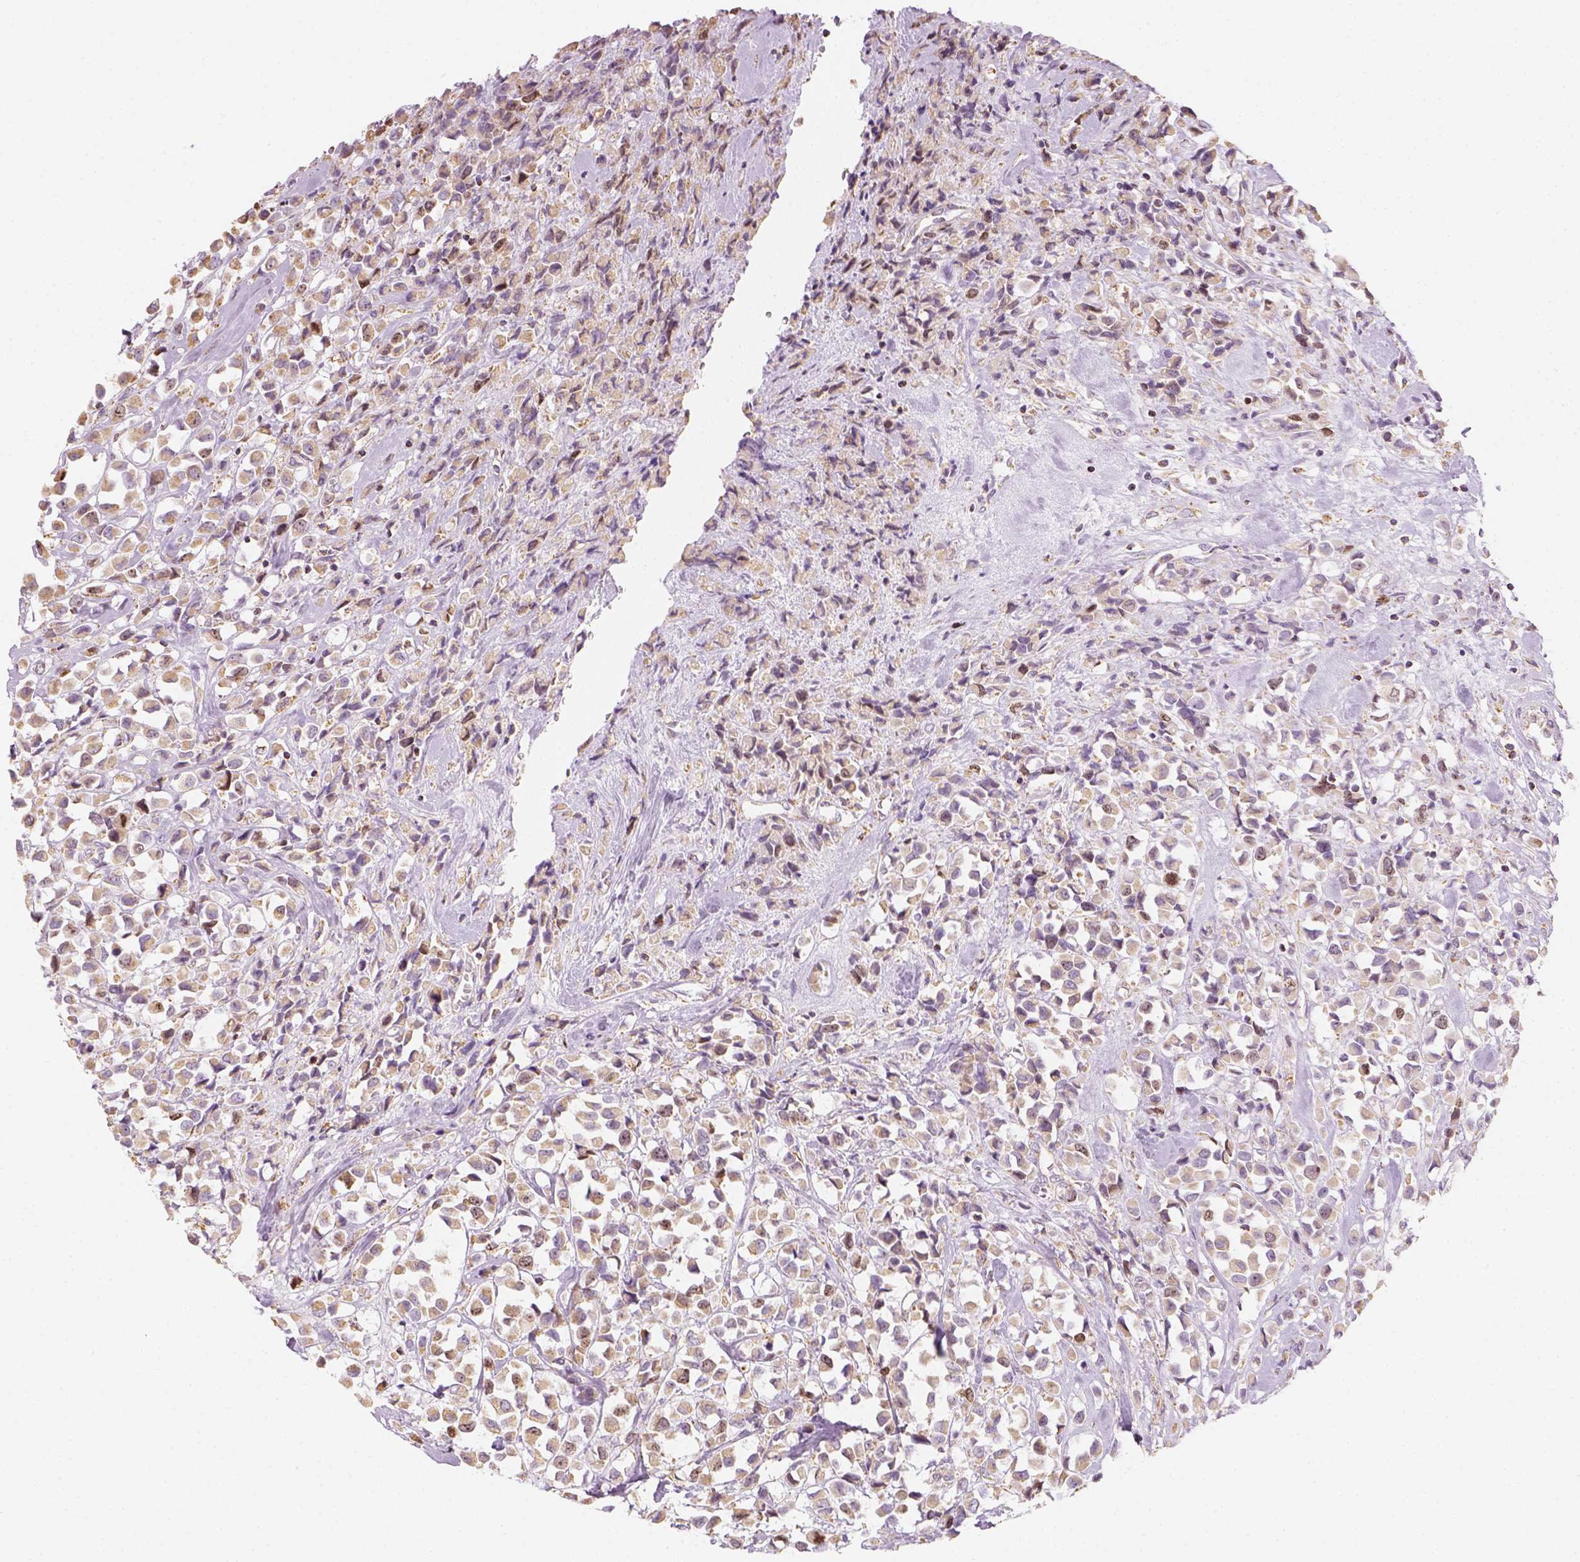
{"staining": {"intensity": "moderate", "quantity": "<25%", "location": "cytoplasmic/membranous"}, "tissue": "breast cancer", "cell_type": "Tumor cells", "image_type": "cancer", "snomed": [{"axis": "morphology", "description": "Duct carcinoma"}, {"axis": "topography", "description": "Breast"}], "caption": "This image reveals immunohistochemistry (IHC) staining of infiltrating ductal carcinoma (breast), with low moderate cytoplasmic/membranous staining in about <25% of tumor cells.", "gene": "LCA5", "patient": {"sex": "female", "age": 61}}